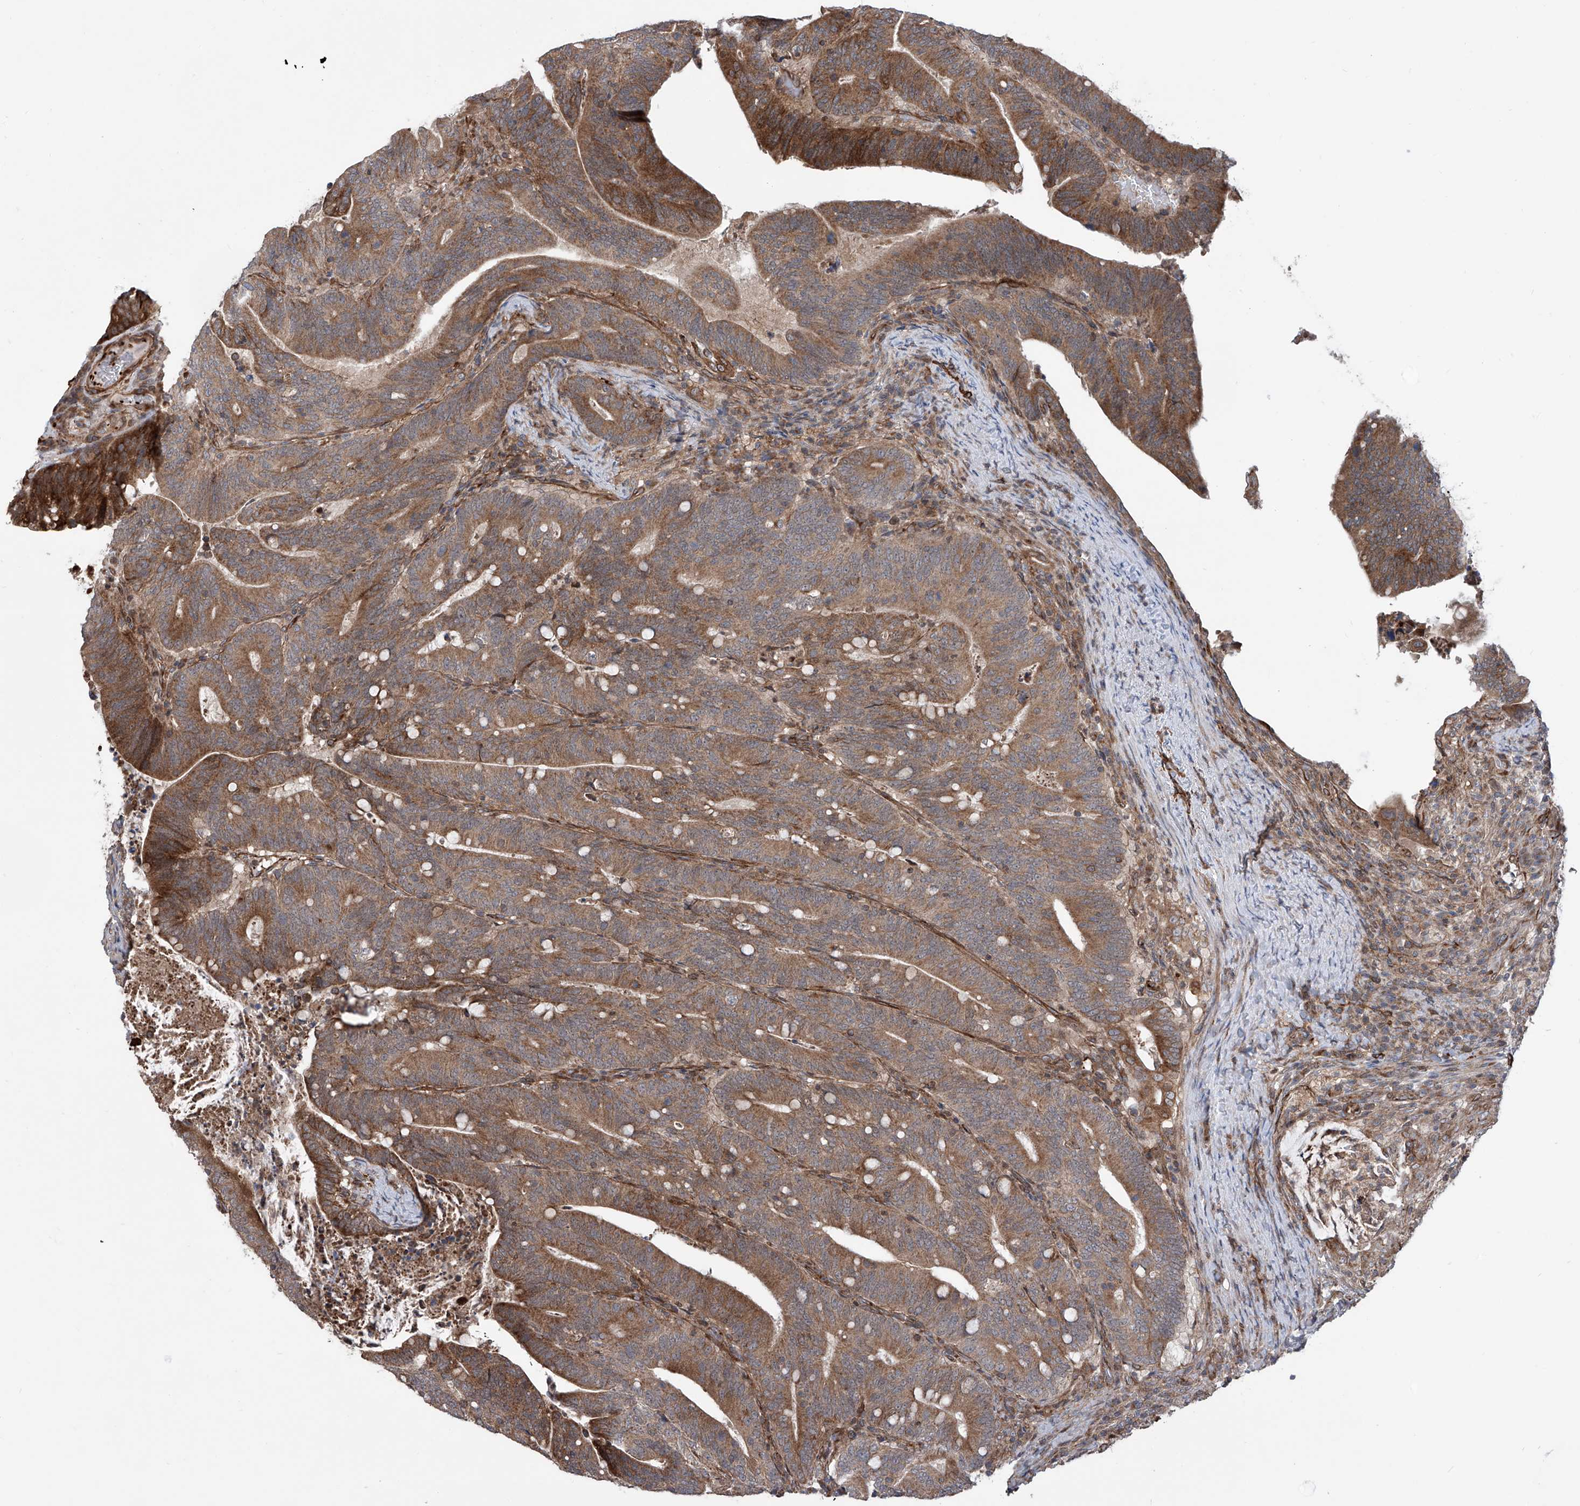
{"staining": {"intensity": "moderate", "quantity": ">75%", "location": "cytoplasmic/membranous"}, "tissue": "colorectal cancer", "cell_type": "Tumor cells", "image_type": "cancer", "snomed": [{"axis": "morphology", "description": "Adenocarcinoma, NOS"}, {"axis": "topography", "description": "Colon"}], "caption": "Tumor cells reveal medium levels of moderate cytoplasmic/membranous staining in approximately >75% of cells in colorectal cancer. The staining was performed using DAB to visualize the protein expression in brown, while the nuclei were stained in blue with hematoxylin (Magnification: 20x).", "gene": "APAF1", "patient": {"sex": "female", "age": 66}}